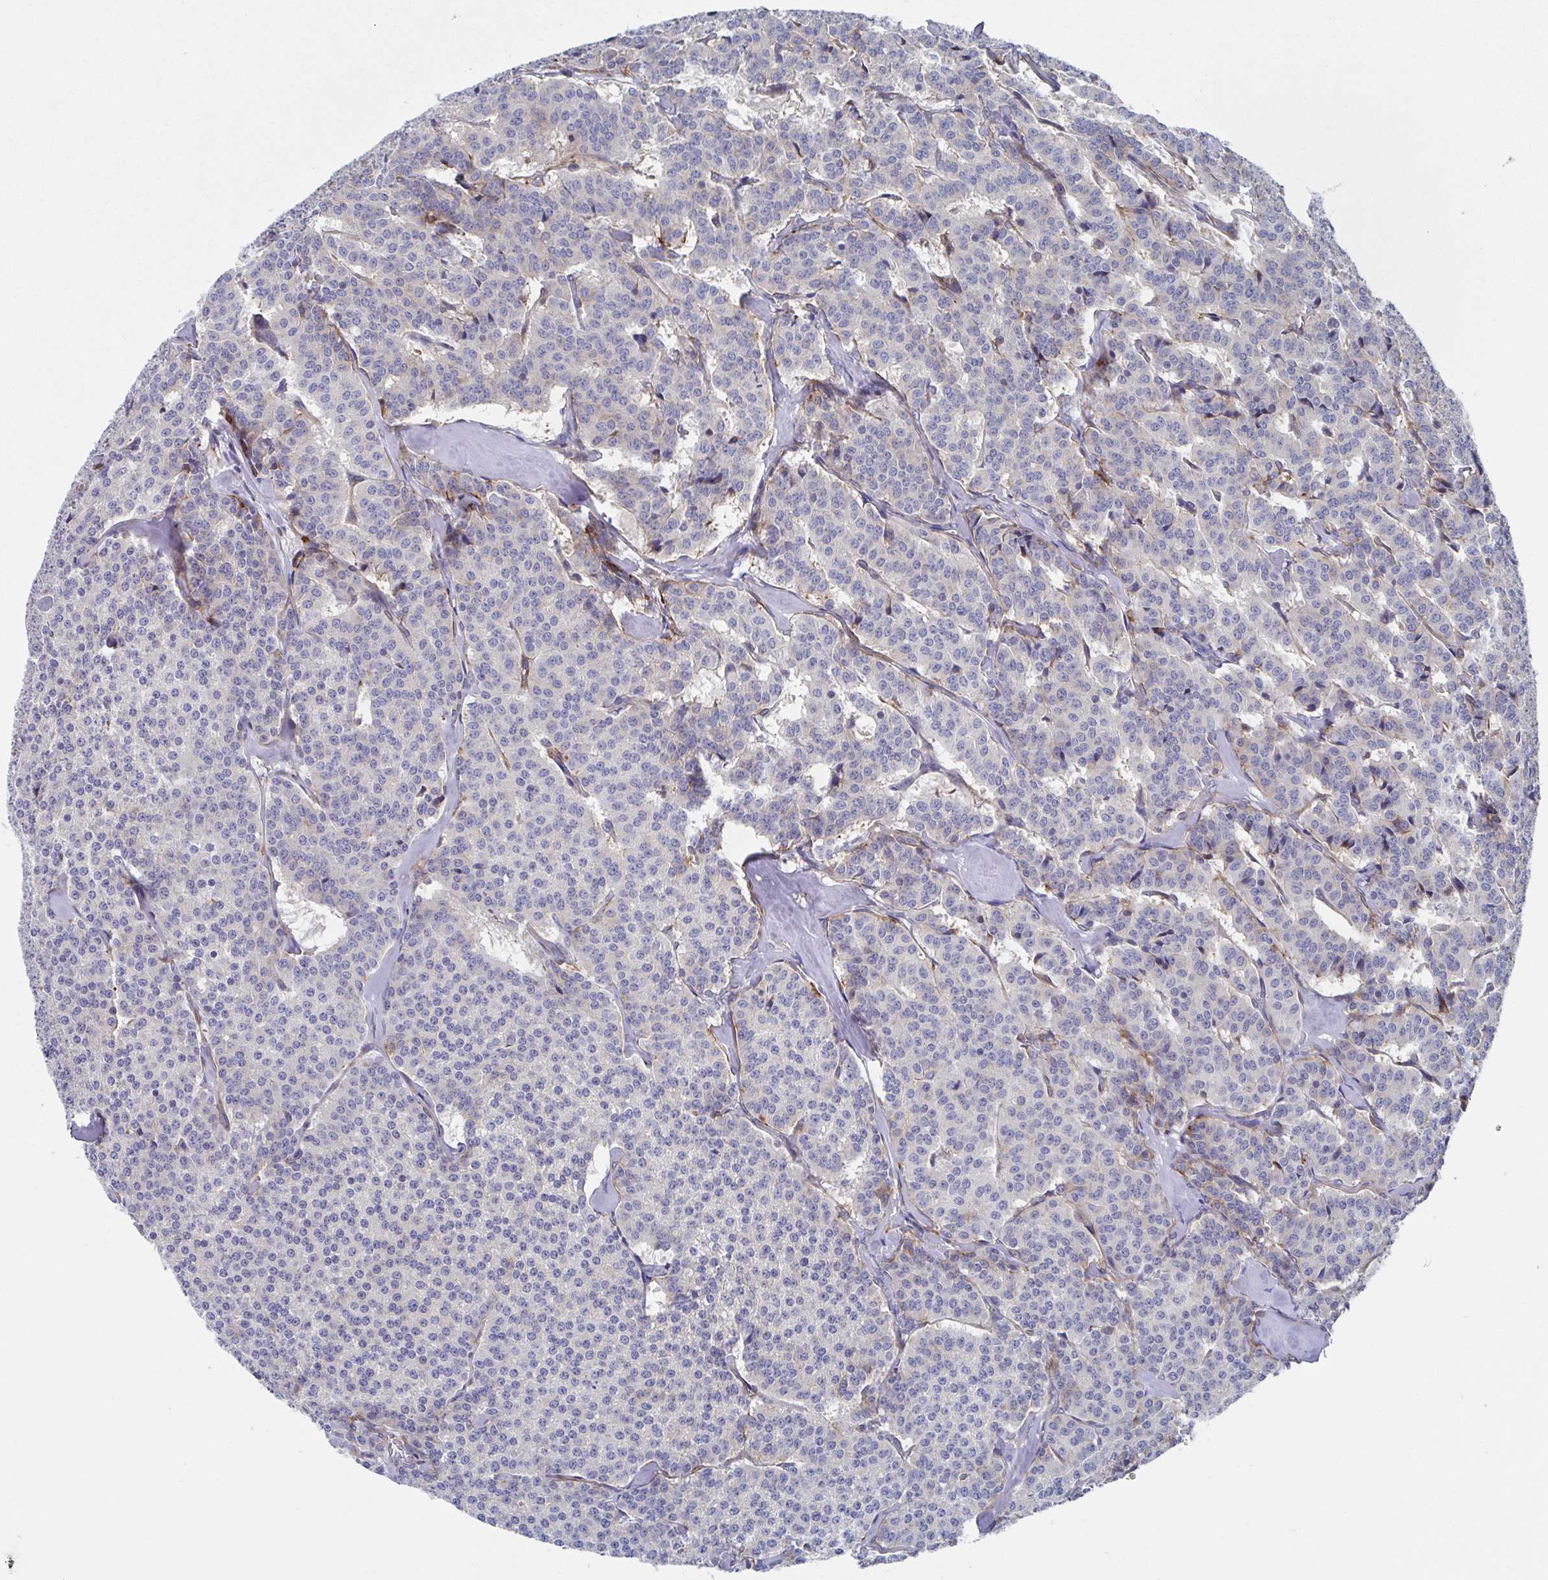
{"staining": {"intensity": "negative", "quantity": "none", "location": "none"}, "tissue": "carcinoid", "cell_type": "Tumor cells", "image_type": "cancer", "snomed": [{"axis": "morphology", "description": "Normal tissue, NOS"}, {"axis": "morphology", "description": "Carcinoid, malignant, NOS"}, {"axis": "topography", "description": "Lung"}], "caption": "Photomicrograph shows no protein positivity in tumor cells of carcinoid tissue.", "gene": "KLC3", "patient": {"sex": "female", "age": 46}}